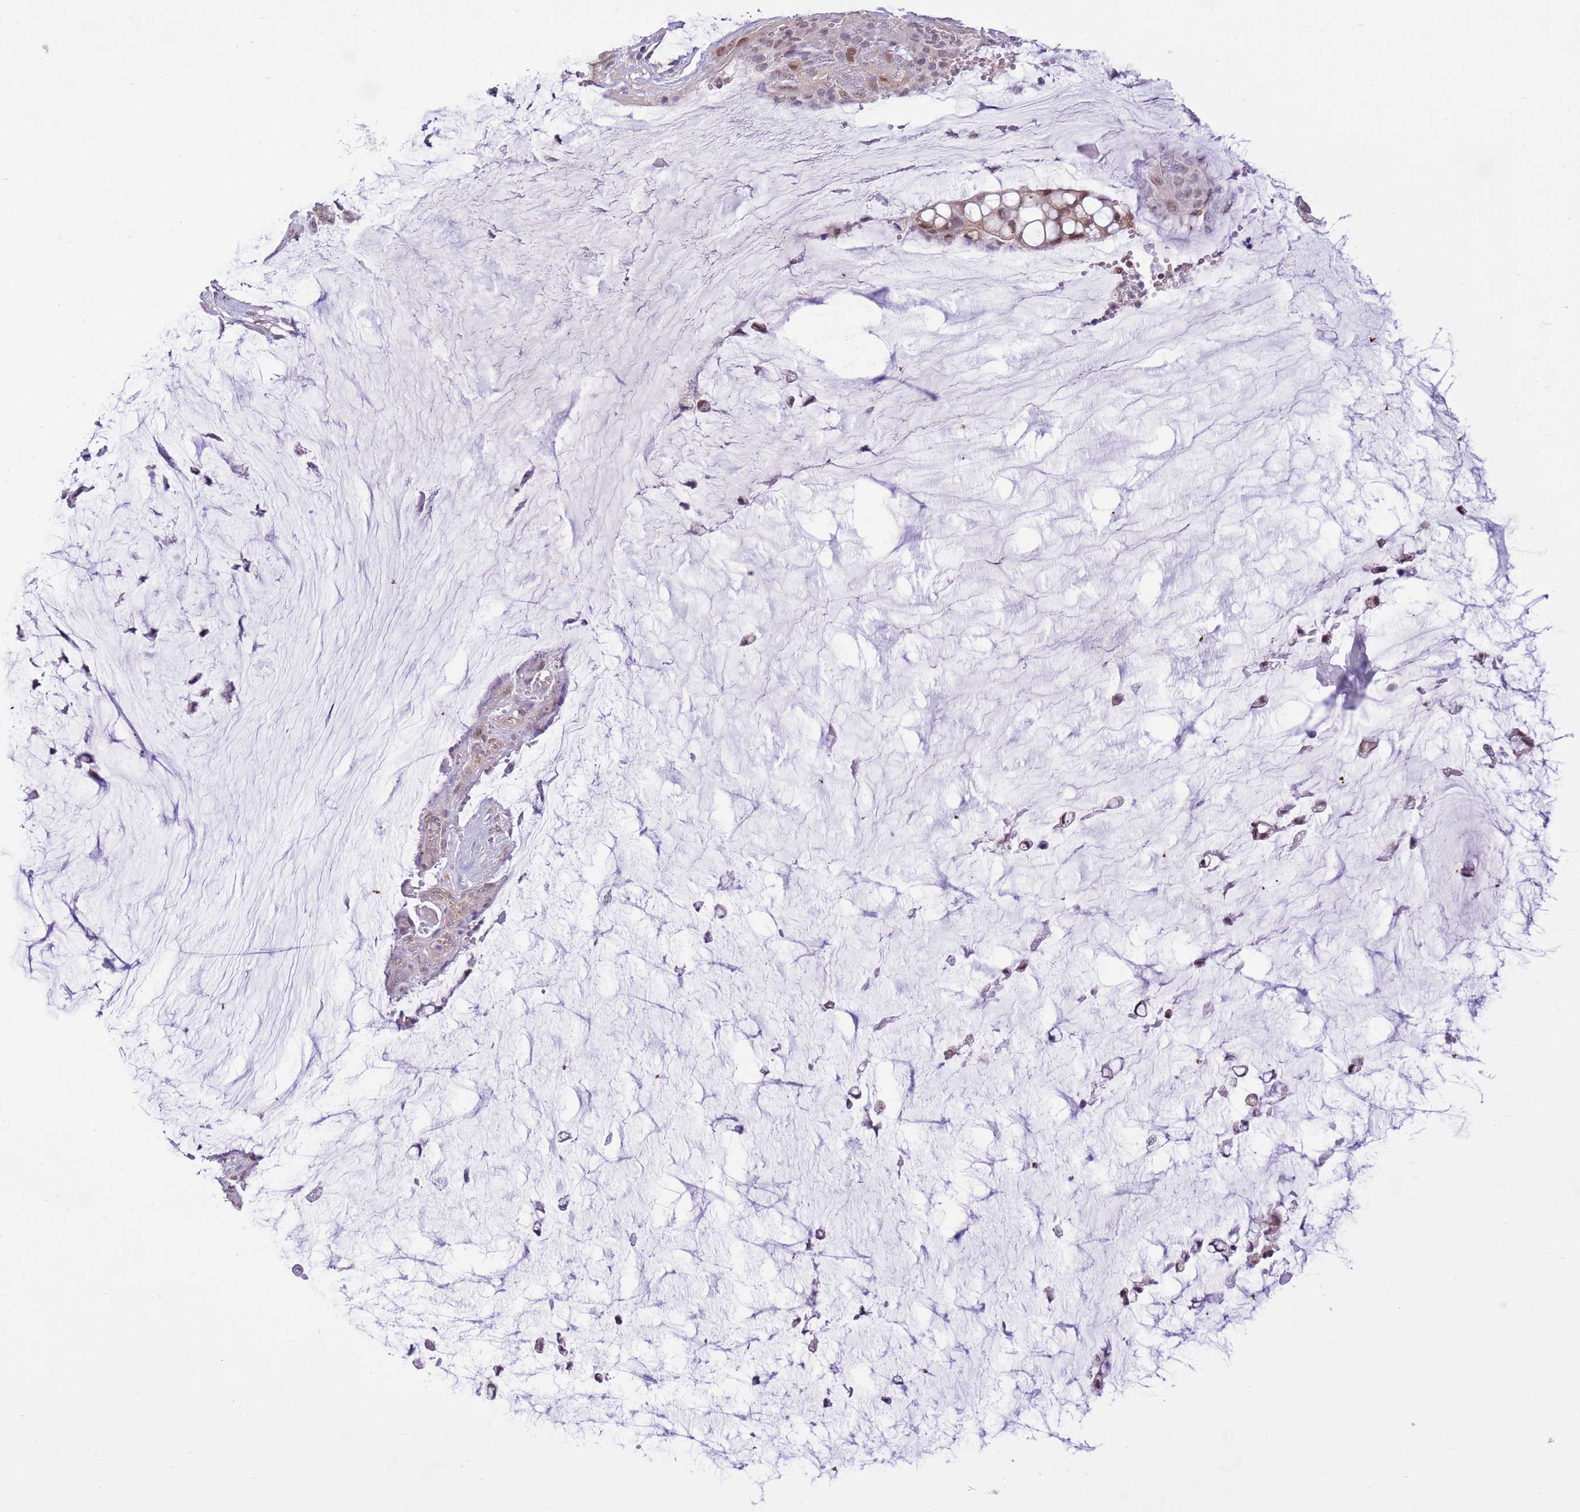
{"staining": {"intensity": "weak", "quantity": "25%-75%", "location": "nuclear"}, "tissue": "ovarian cancer", "cell_type": "Tumor cells", "image_type": "cancer", "snomed": [{"axis": "morphology", "description": "Cystadenocarcinoma, mucinous, NOS"}, {"axis": "topography", "description": "Ovary"}], "caption": "Brown immunohistochemical staining in human mucinous cystadenocarcinoma (ovarian) displays weak nuclear positivity in approximately 25%-75% of tumor cells.", "gene": "NSFL1C", "patient": {"sex": "female", "age": 39}}